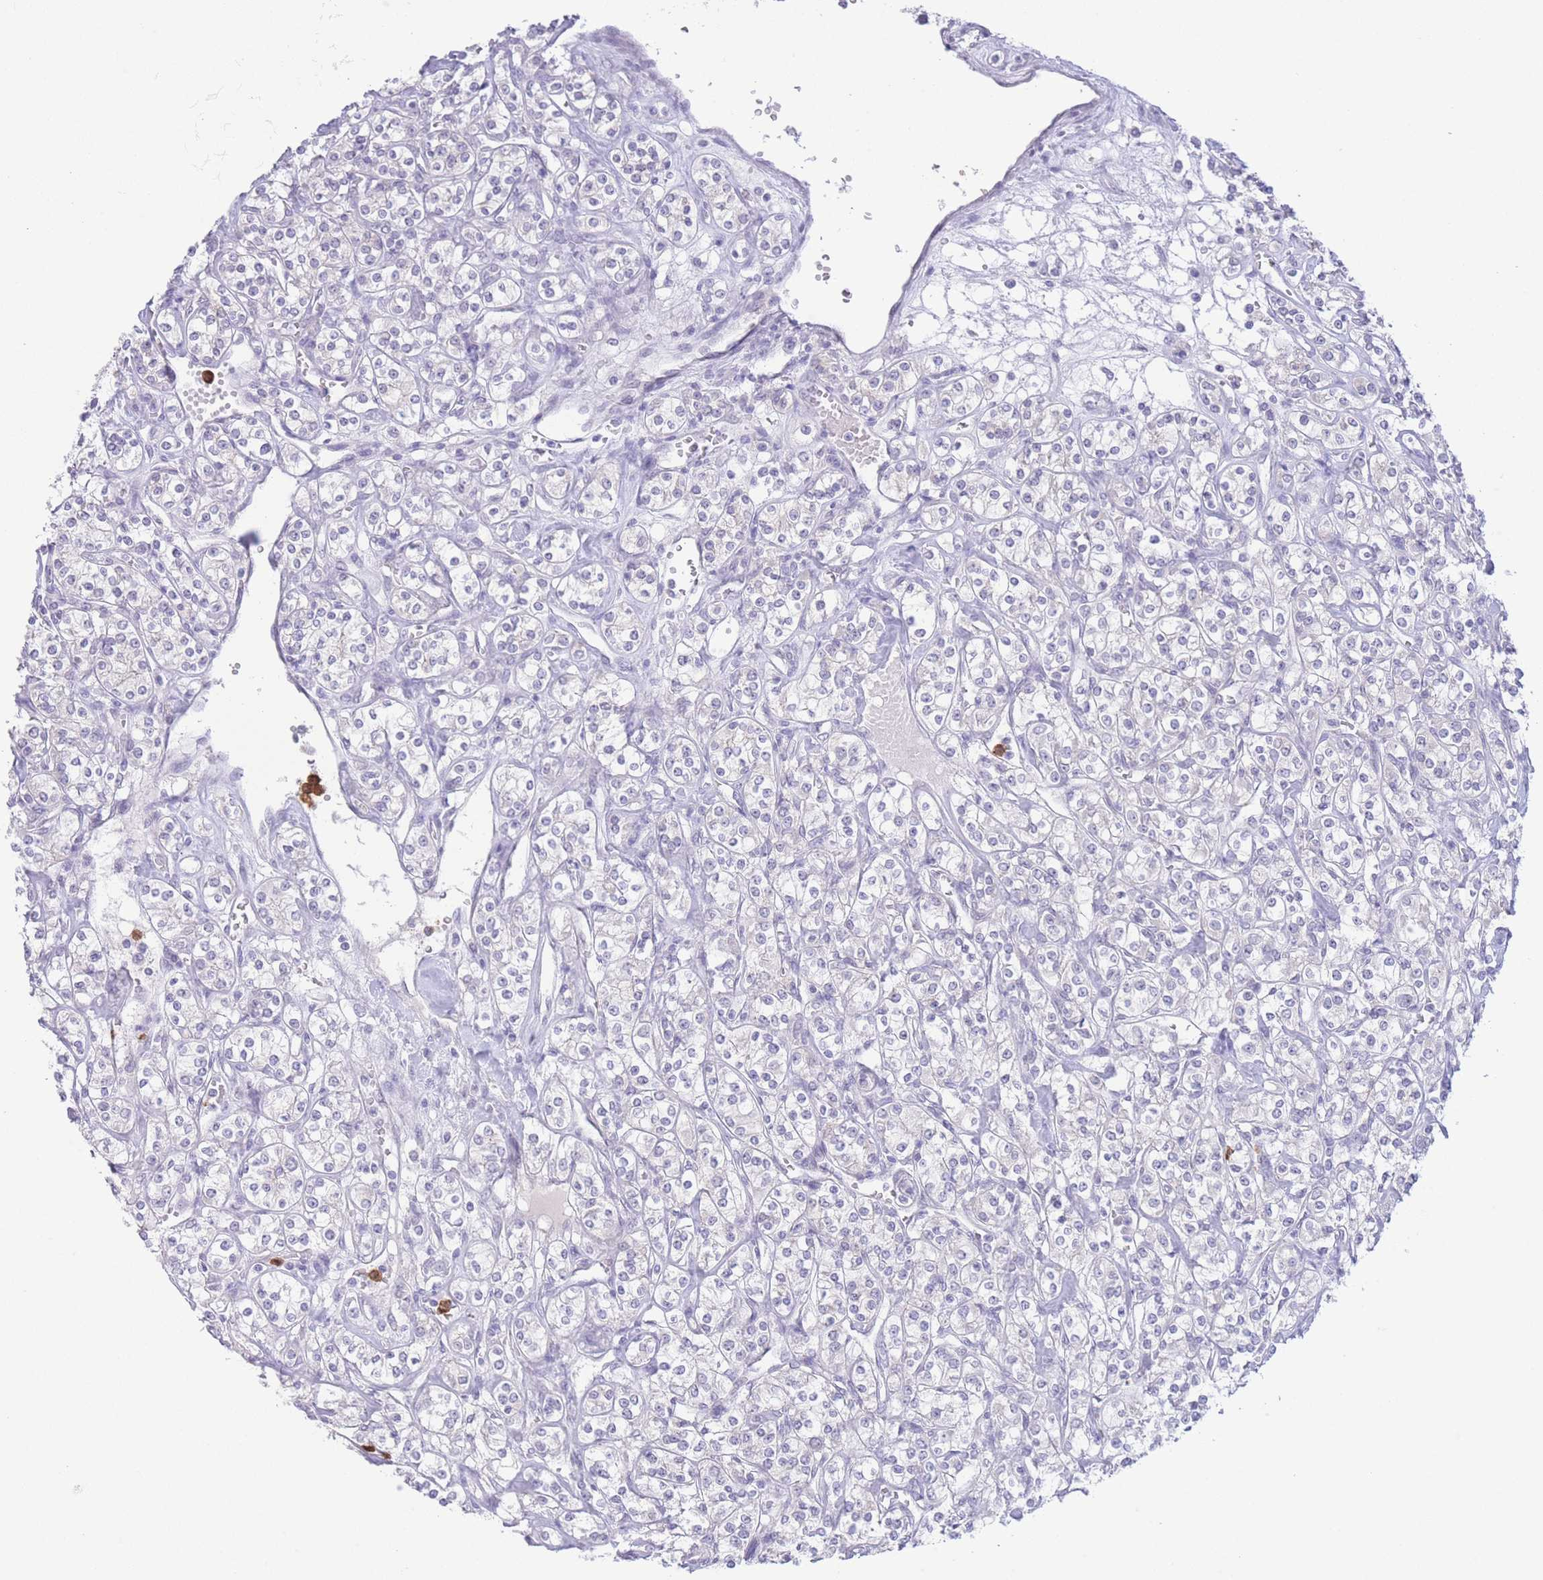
{"staining": {"intensity": "negative", "quantity": "none", "location": "none"}, "tissue": "renal cancer", "cell_type": "Tumor cells", "image_type": "cancer", "snomed": [{"axis": "morphology", "description": "Adenocarcinoma, NOS"}, {"axis": "topography", "description": "Kidney"}], "caption": "Protein analysis of renal cancer (adenocarcinoma) exhibits no significant expression in tumor cells.", "gene": "LCLAT1", "patient": {"sex": "male", "age": 77}}